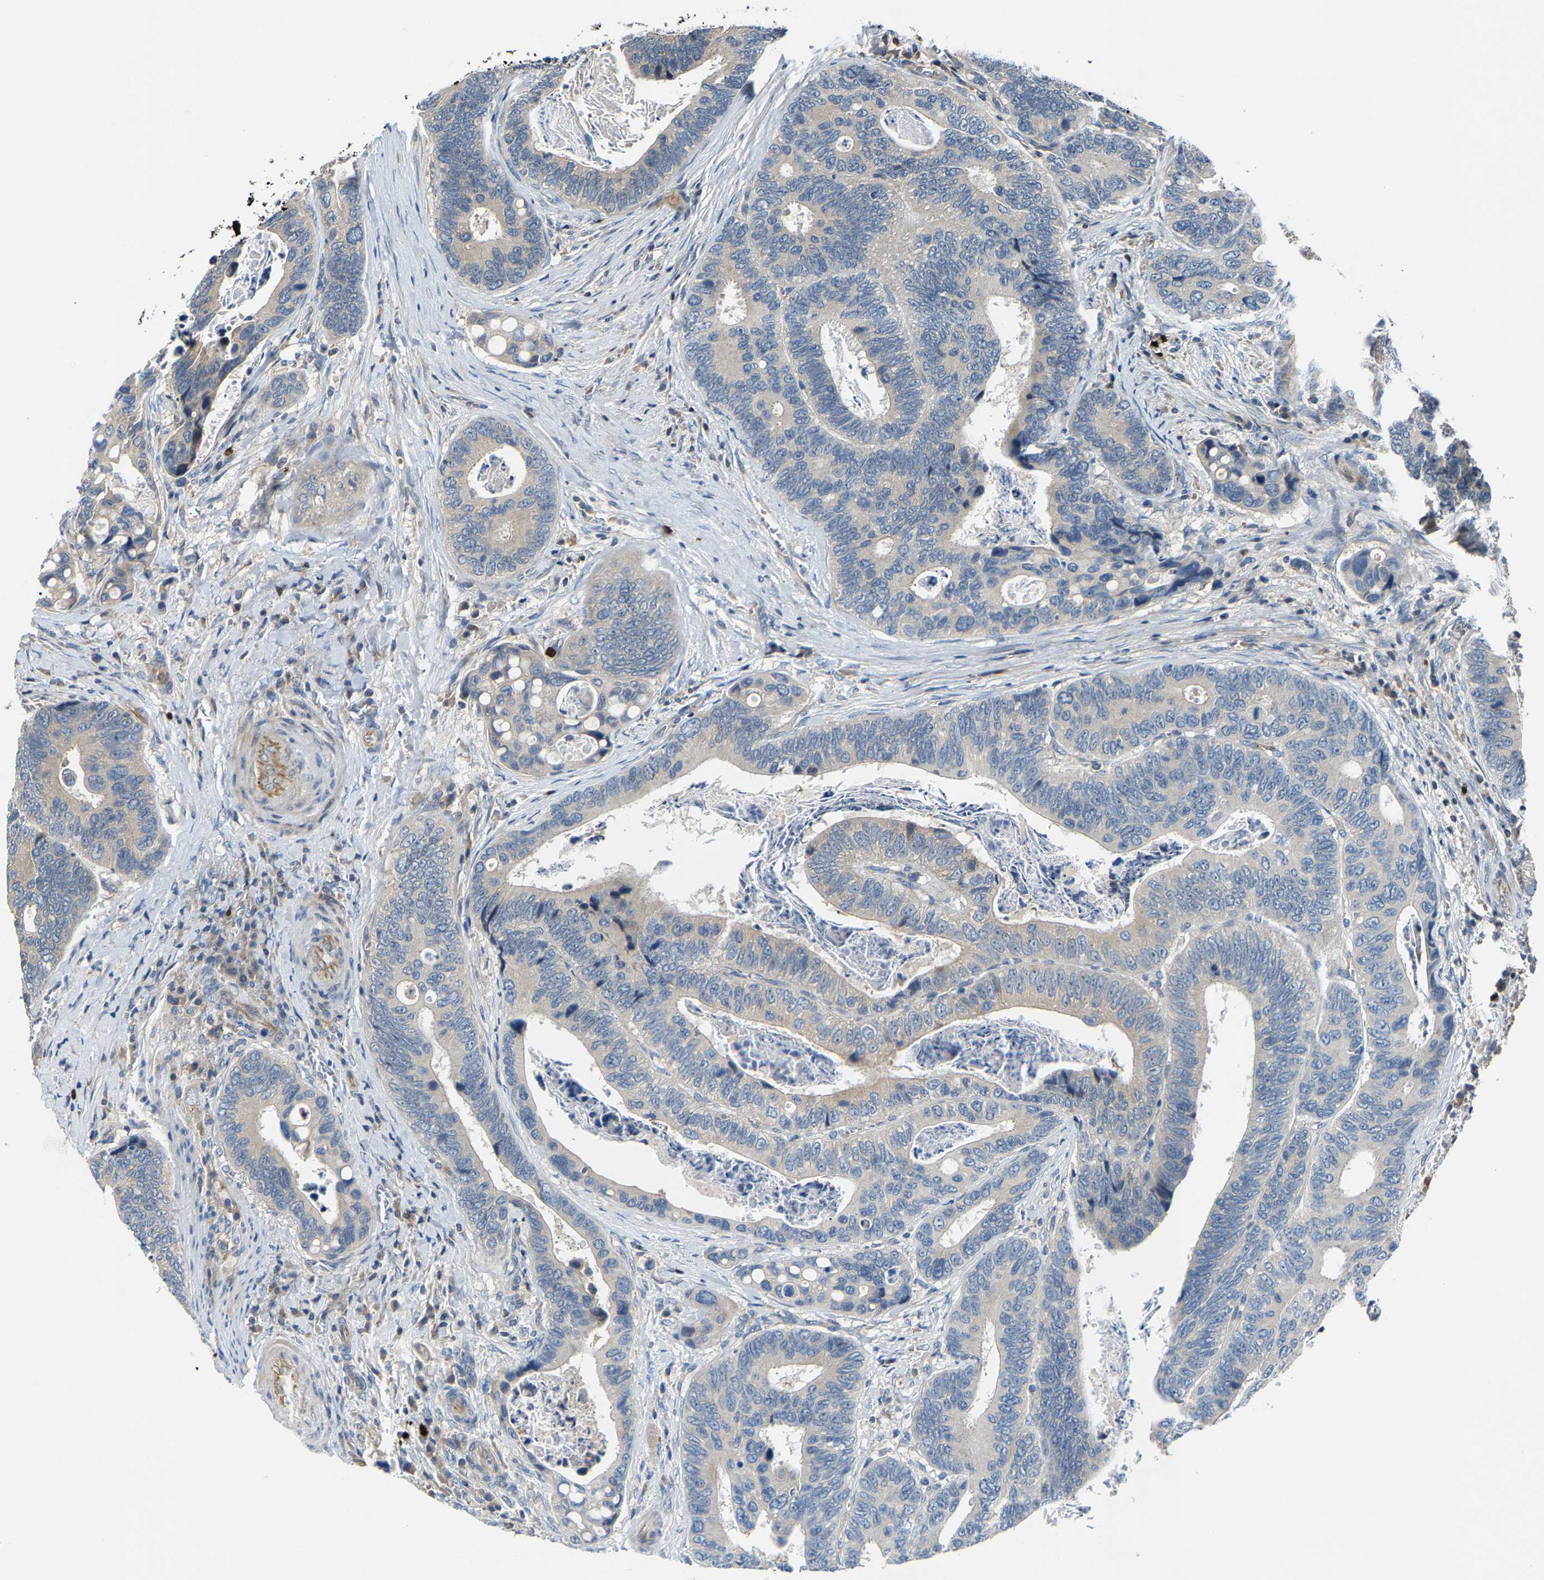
{"staining": {"intensity": "weak", "quantity": "<25%", "location": "cytoplasmic/membranous"}, "tissue": "colorectal cancer", "cell_type": "Tumor cells", "image_type": "cancer", "snomed": [{"axis": "morphology", "description": "Inflammation, NOS"}, {"axis": "morphology", "description": "Adenocarcinoma, NOS"}, {"axis": "topography", "description": "Colon"}], "caption": "A micrograph of colorectal adenocarcinoma stained for a protein displays no brown staining in tumor cells.", "gene": "AGBL3", "patient": {"sex": "male", "age": 72}}